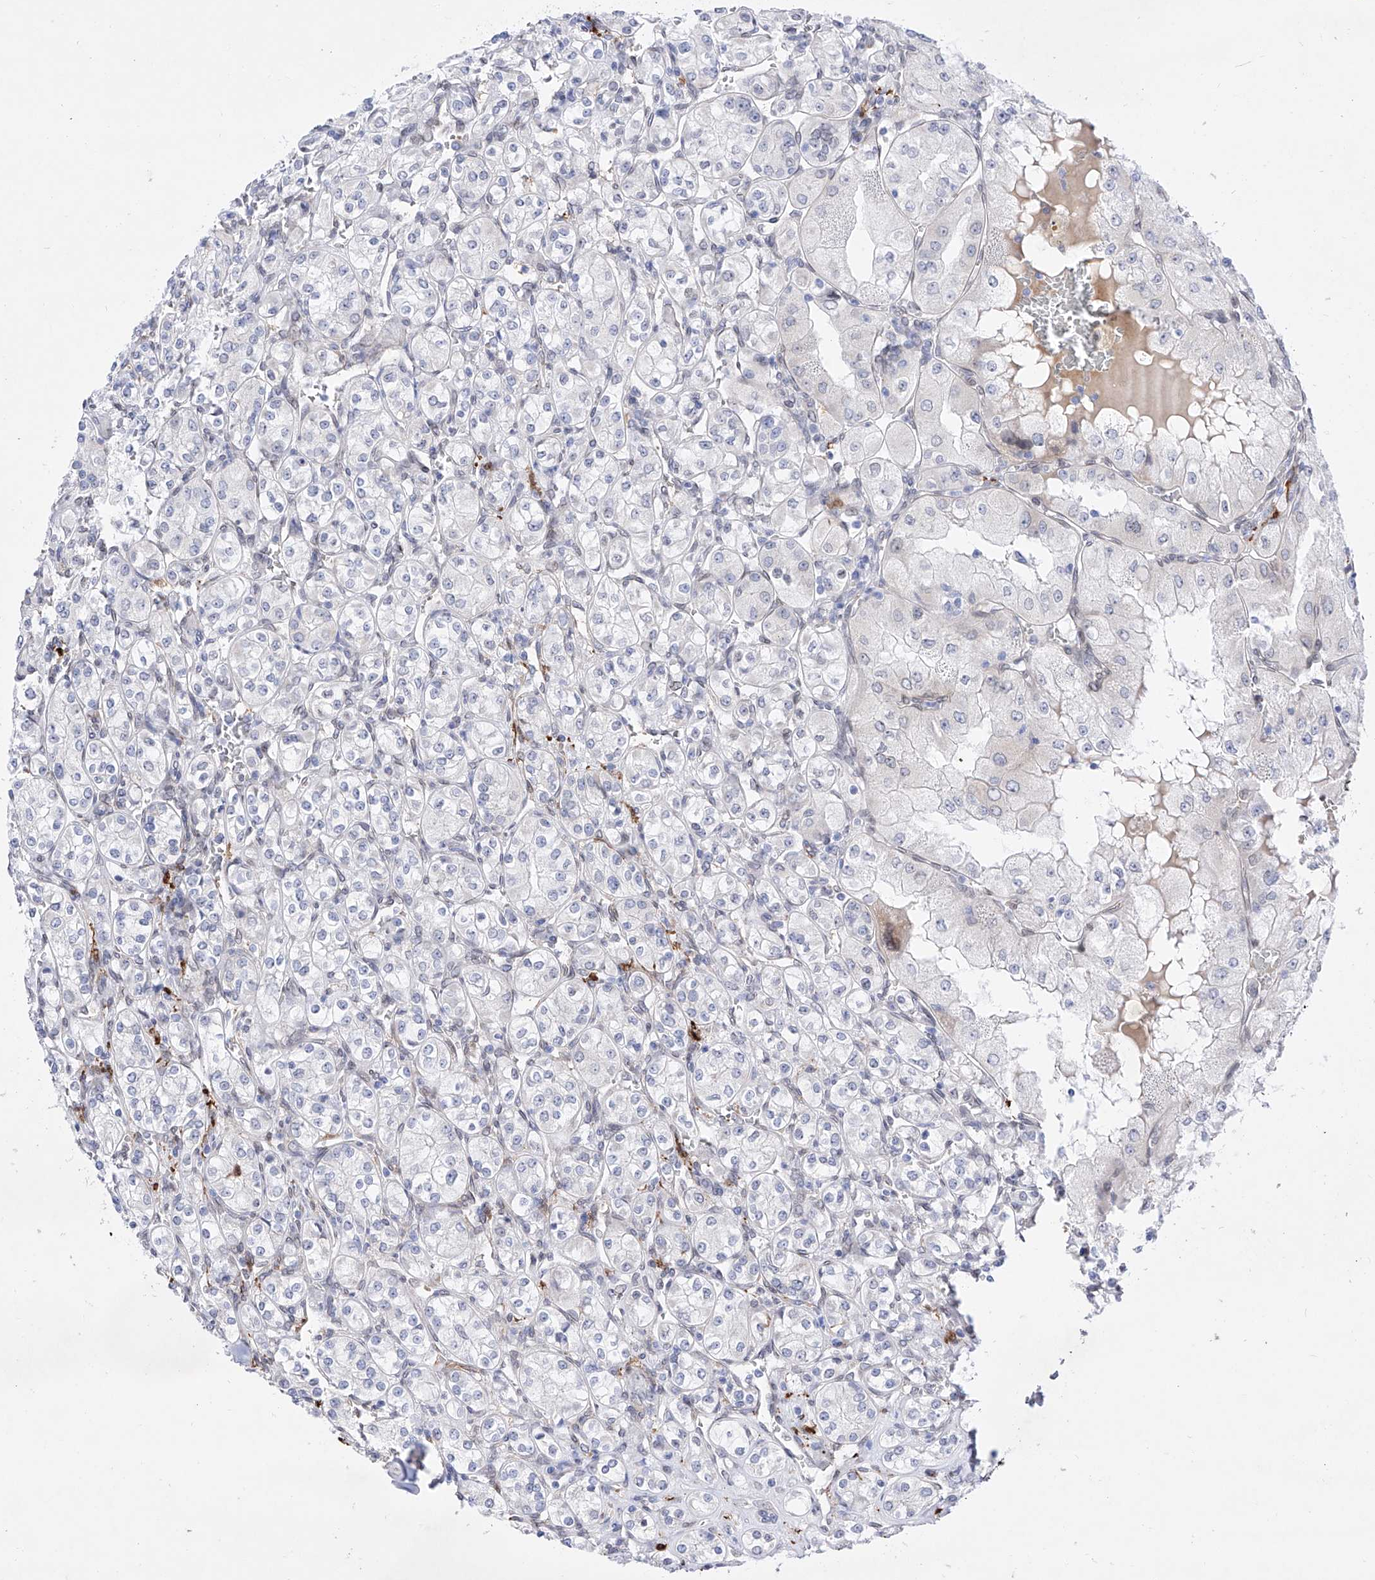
{"staining": {"intensity": "negative", "quantity": "none", "location": "none"}, "tissue": "renal cancer", "cell_type": "Tumor cells", "image_type": "cancer", "snomed": [{"axis": "morphology", "description": "Adenocarcinoma, NOS"}, {"axis": "topography", "description": "Kidney"}], "caption": "The micrograph shows no significant expression in tumor cells of renal adenocarcinoma.", "gene": "LCLAT1", "patient": {"sex": "male", "age": 77}}